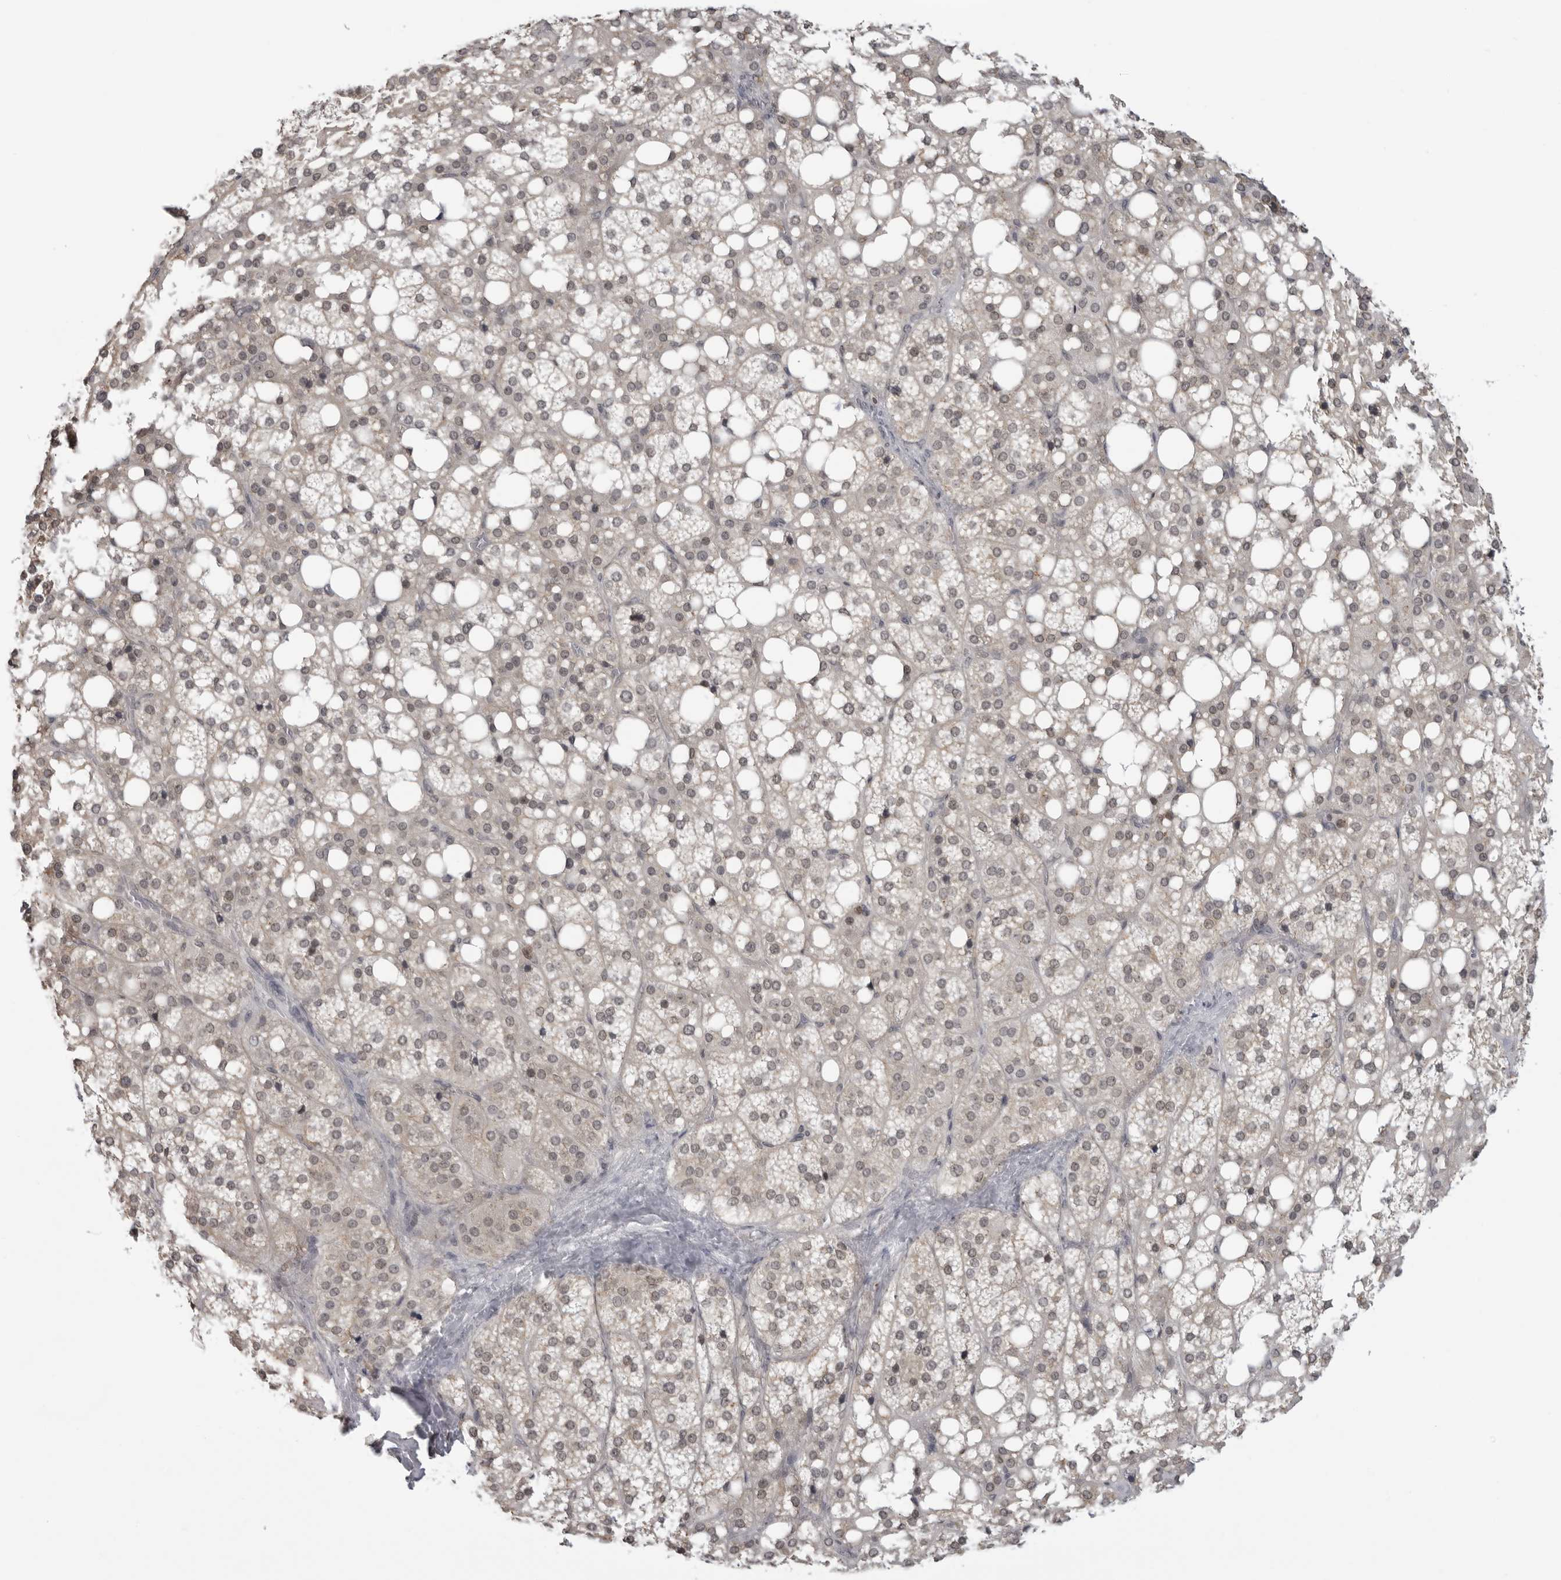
{"staining": {"intensity": "weak", "quantity": "25%-75%", "location": "cytoplasmic/membranous,nuclear"}, "tissue": "adrenal gland", "cell_type": "Glandular cells", "image_type": "normal", "snomed": [{"axis": "morphology", "description": "Normal tissue, NOS"}, {"axis": "topography", "description": "Adrenal gland"}], "caption": "This micrograph exhibits benign adrenal gland stained with immunohistochemistry (IHC) to label a protein in brown. The cytoplasmic/membranous,nuclear of glandular cells show weak positivity for the protein. Nuclei are counter-stained blue.", "gene": "PDCL3", "patient": {"sex": "female", "age": 59}}